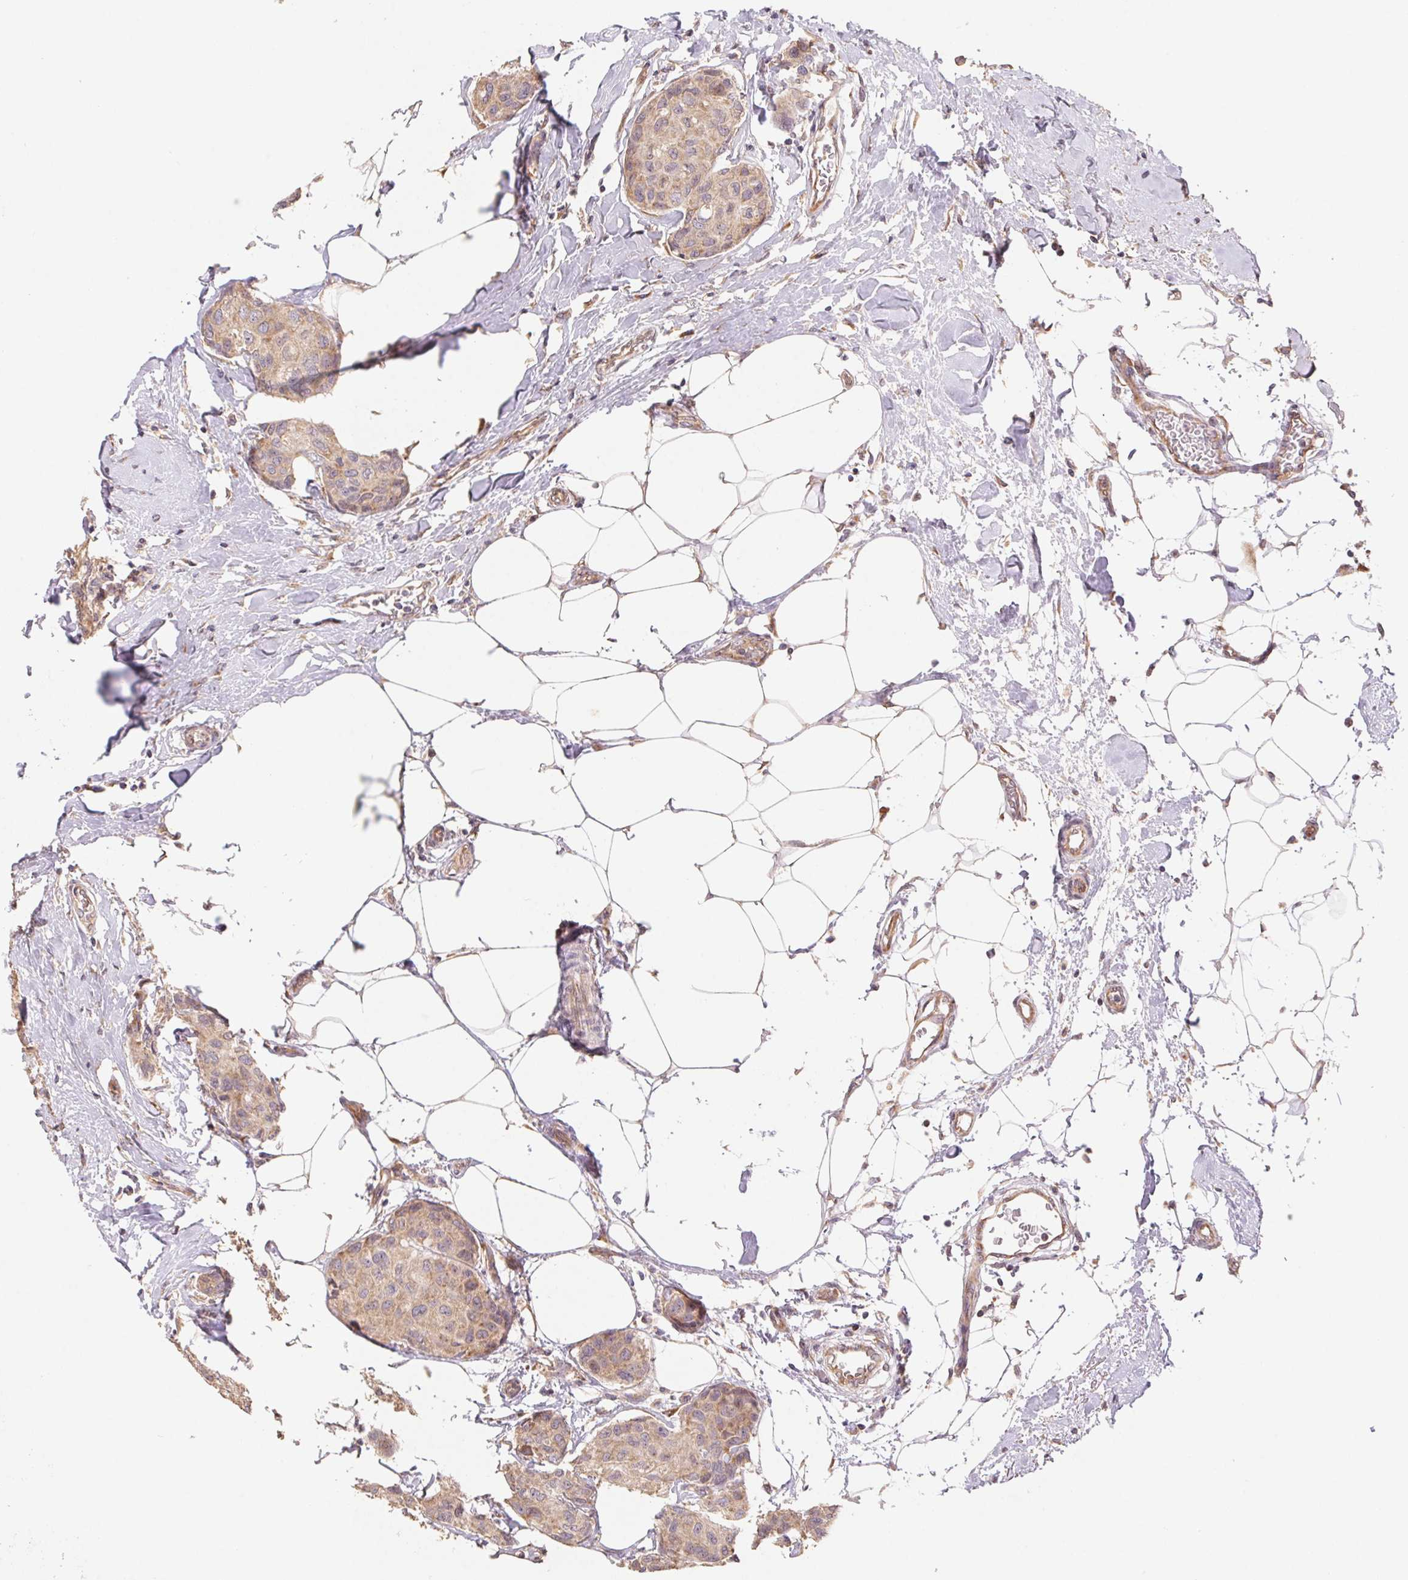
{"staining": {"intensity": "weak", "quantity": ">75%", "location": "cytoplasmic/membranous"}, "tissue": "breast cancer", "cell_type": "Tumor cells", "image_type": "cancer", "snomed": [{"axis": "morphology", "description": "Duct carcinoma"}, {"axis": "topography", "description": "Breast"}], "caption": "IHC photomicrograph of human breast cancer stained for a protein (brown), which displays low levels of weak cytoplasmic/membranous positivity in about >75% of tumor cells.", "gene": "RPL27A", "patient": {"sex": "female", "age": 80}}